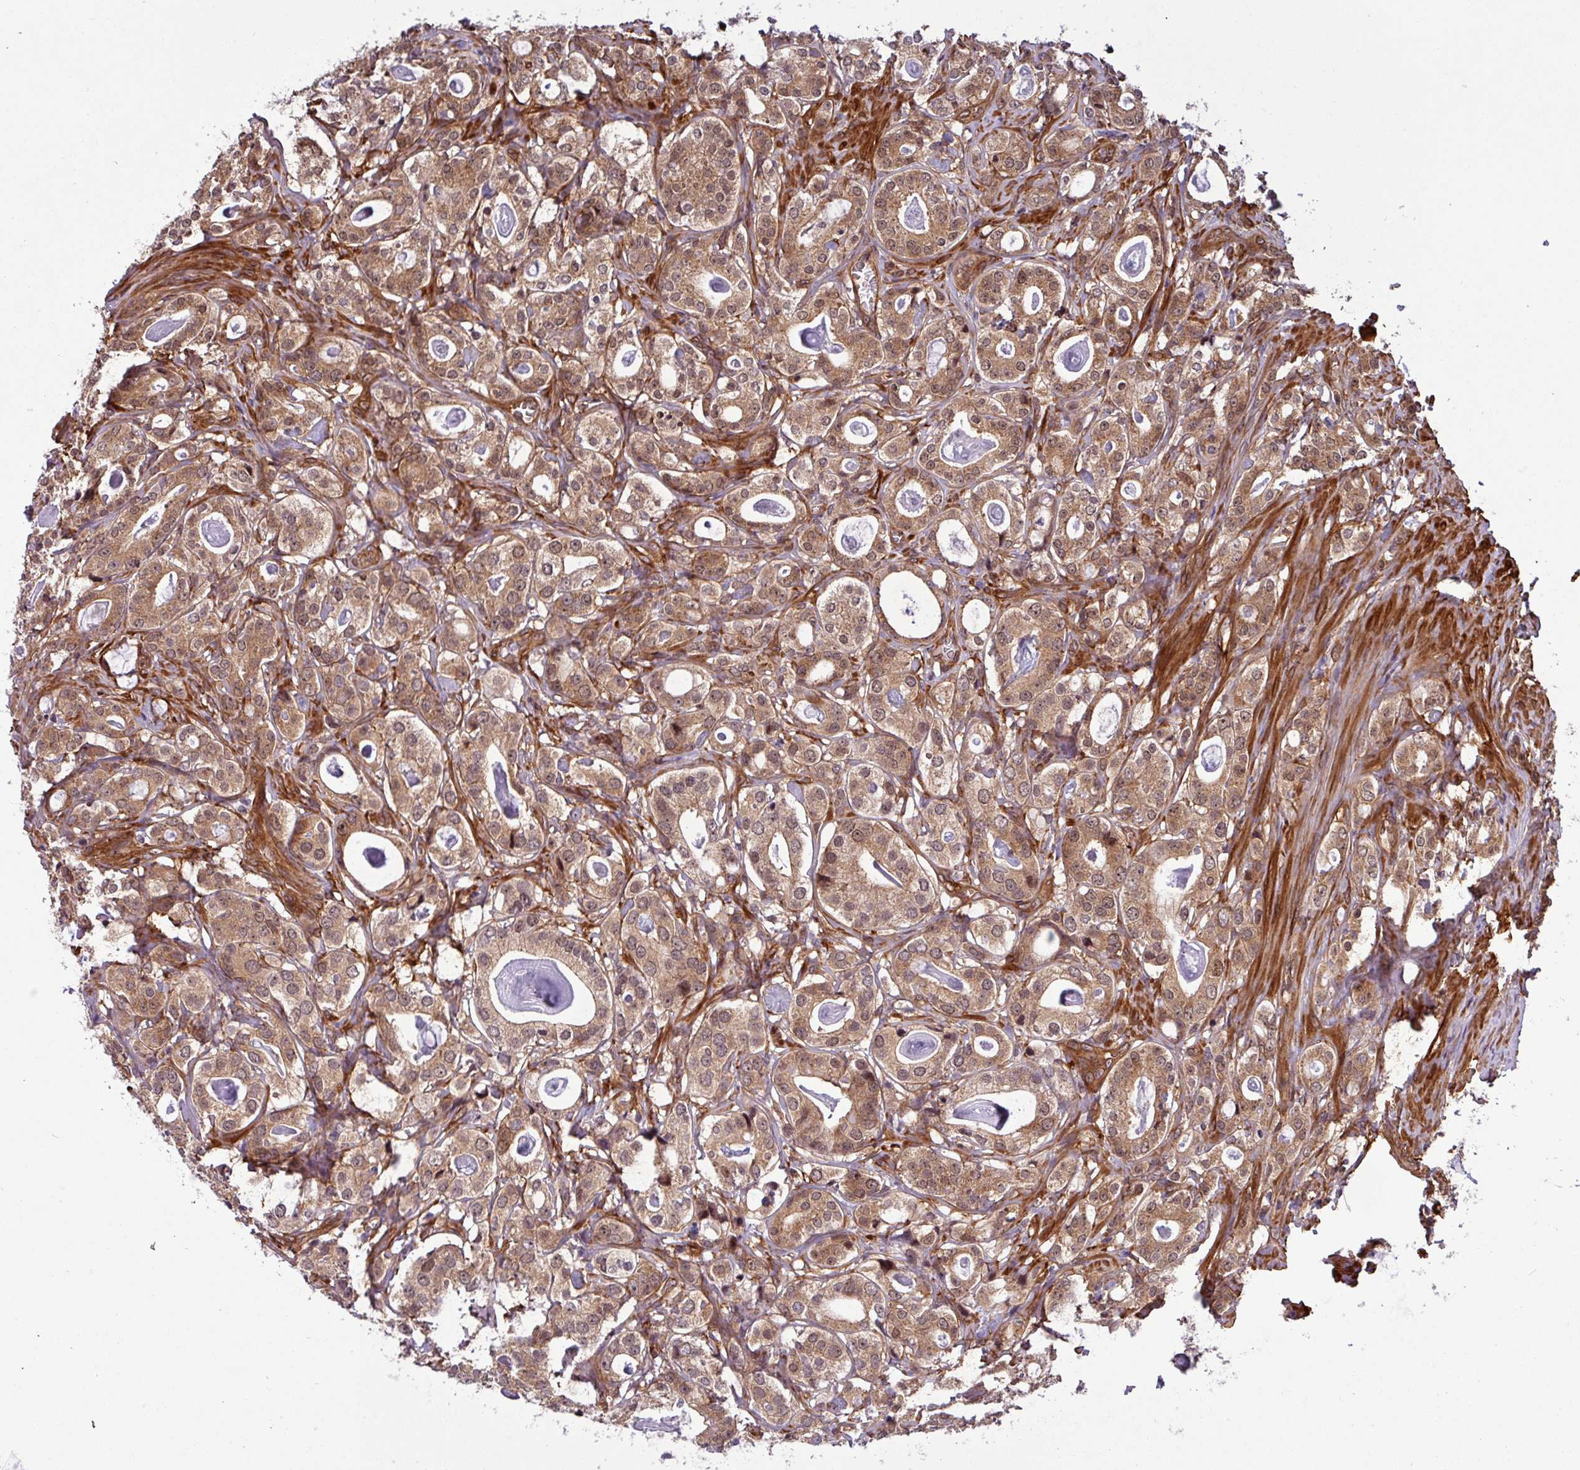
{"staining": {"intensity": "moderate", "quantity": ">75%", "location": "cytoplasmic/membranous,nuclear"}, "tissue": "prostate cancer", "cell_type": "Tumor cells", "image_type": "cancer", "snomed": [{"axis": "morphology", "description": "Adenocarcinoma, High grade"}, {"axis": "topography", "description": "Prostate"}], "caption": "Immunohistochemistry (IHC) of adenocarcinoma (high-grade) (prostate) exhibits medium levels of moderate cytoplasmic/membranous and nuclear expression in approximately >75% of tumor cells.", "gene": "C7orf50", "patient": {"sex": "male", "age": 63}}